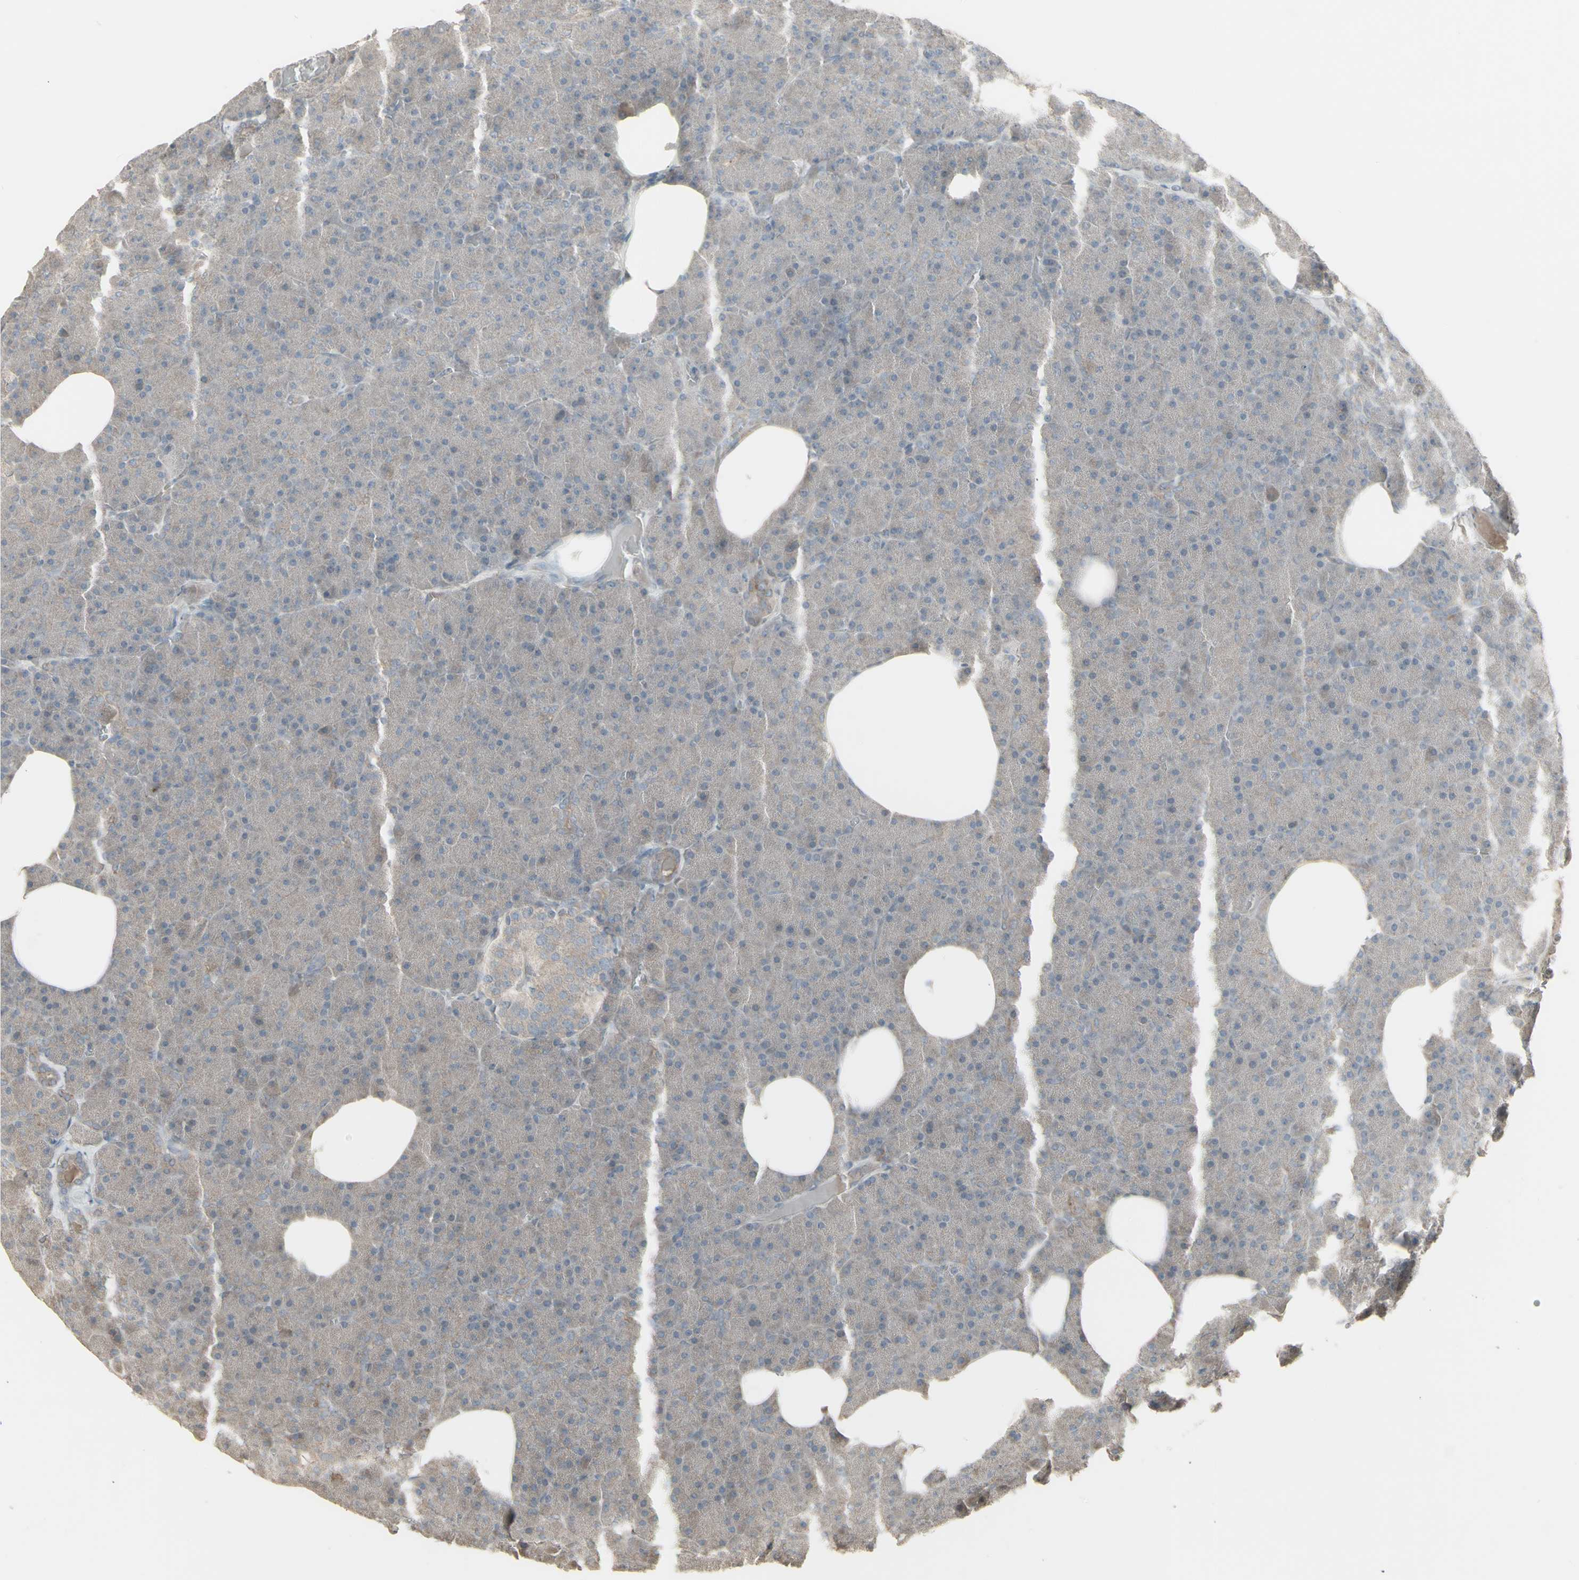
{"staining": {"intensity": "weak", "quantity": ">75%", "location": "cytoplasmic/membranous"}, "tissue": "pancreas", "cell_type": "Exocrine glandular cells", "image_type": "normal", "snomed": [{"axis": "morphology", "description": "Normal tissue, NOS"}, {"axis": "topography", "description": "Pancreas"}], "caption": "Immunohistochemistry histopathology image of benign pancreas stained for a protein (brown), which demonstrates low levels of weak cytoplasmic/membranous expression in approximately >75% of exocrine glandular cells.", "gene": "CSK", "patient": {"sex": "female", "age": 35}}